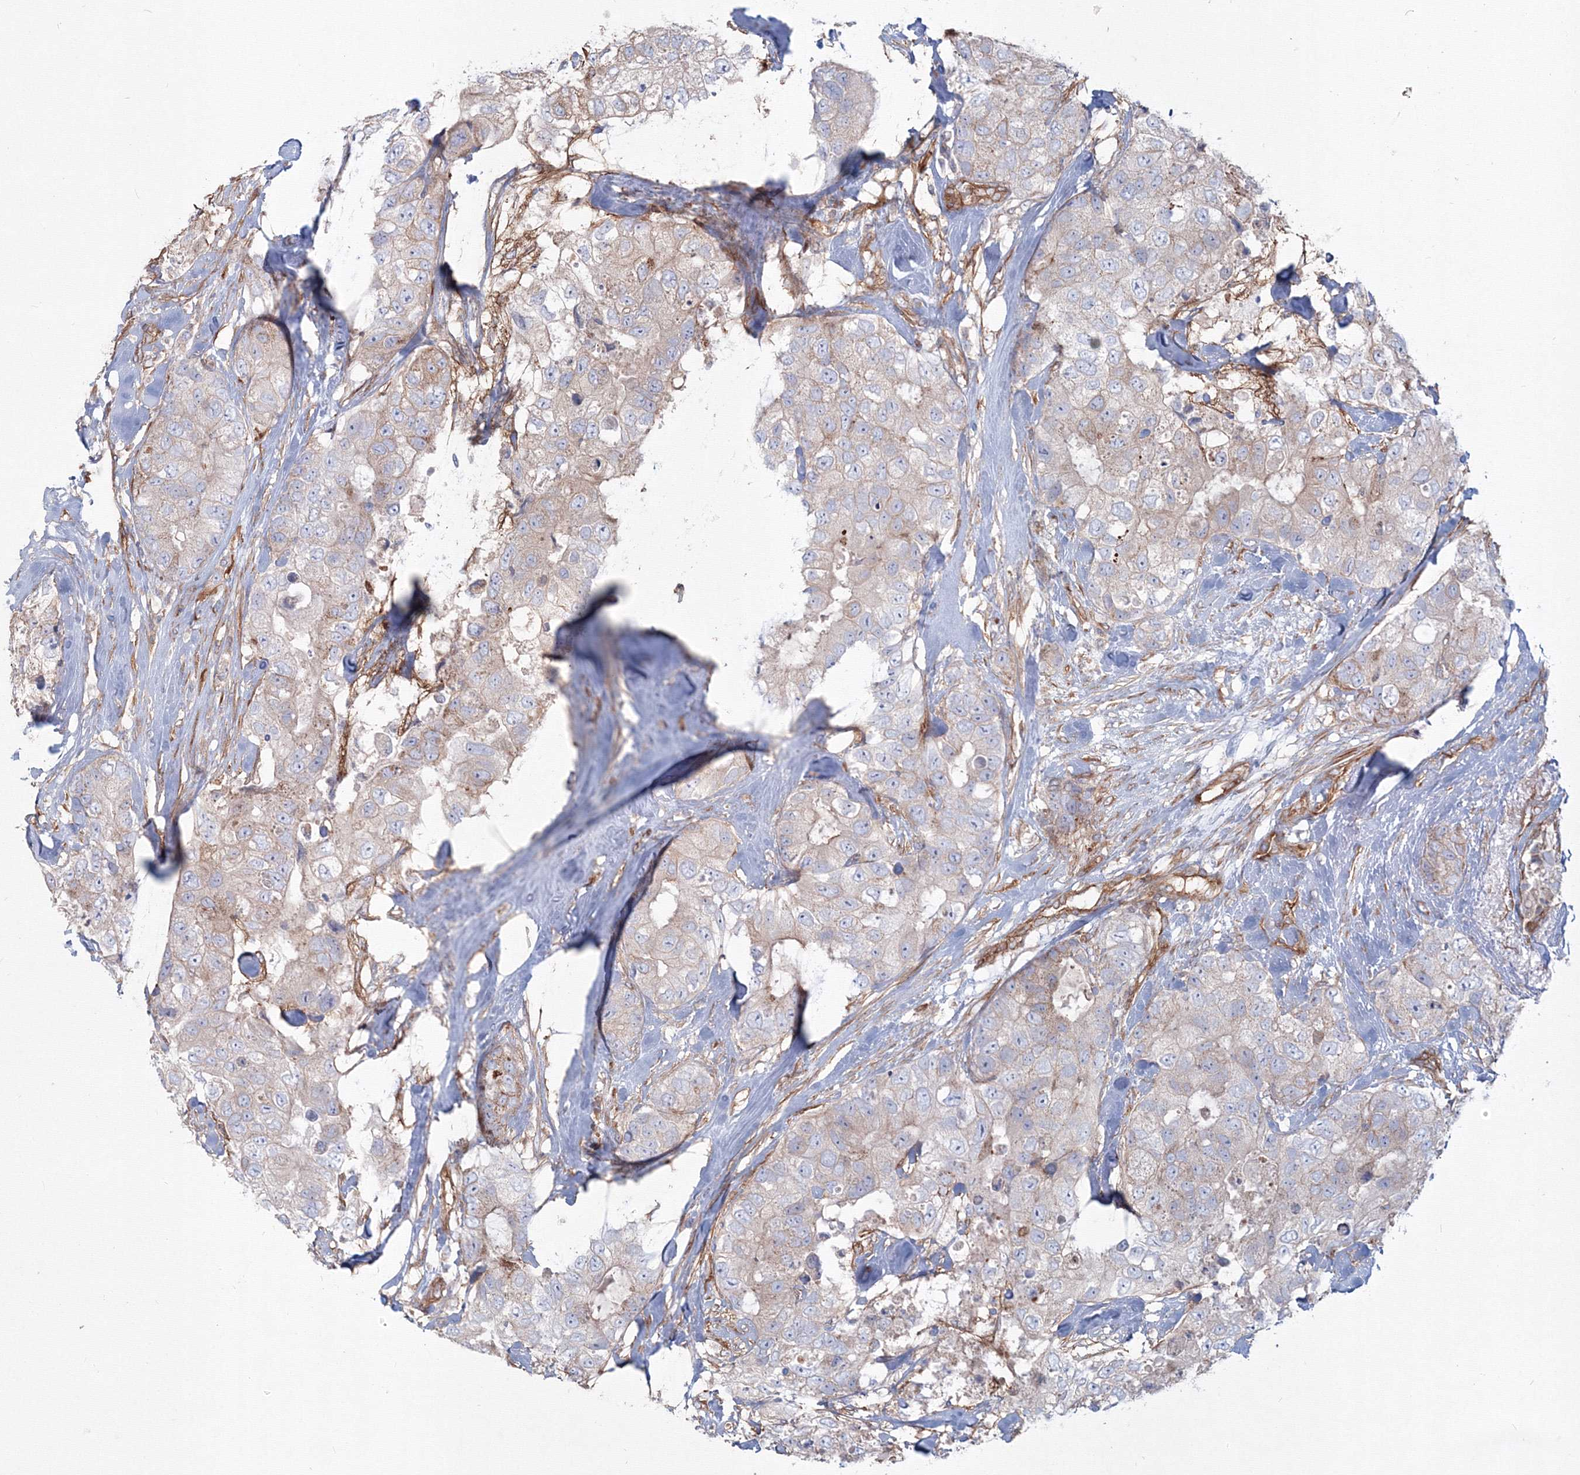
{"staining": {"intensity": "negative", "quantity": "none", "location": "none"}, "tissue": "breast cancer", "cell_type": "Tumor cells", "image_type": "cancer", "snomed": [{"axis": "morphology", "description": "Duct carcinoma"}, {"axis": "topography", "description": "Breast"}], "caption": "The histopathology image displays no staining of tumor cells in invasive ductal carcinoma (breast).", "gene": "SH3PXD2A", "patient": {"sex": "female", "age": 62}}